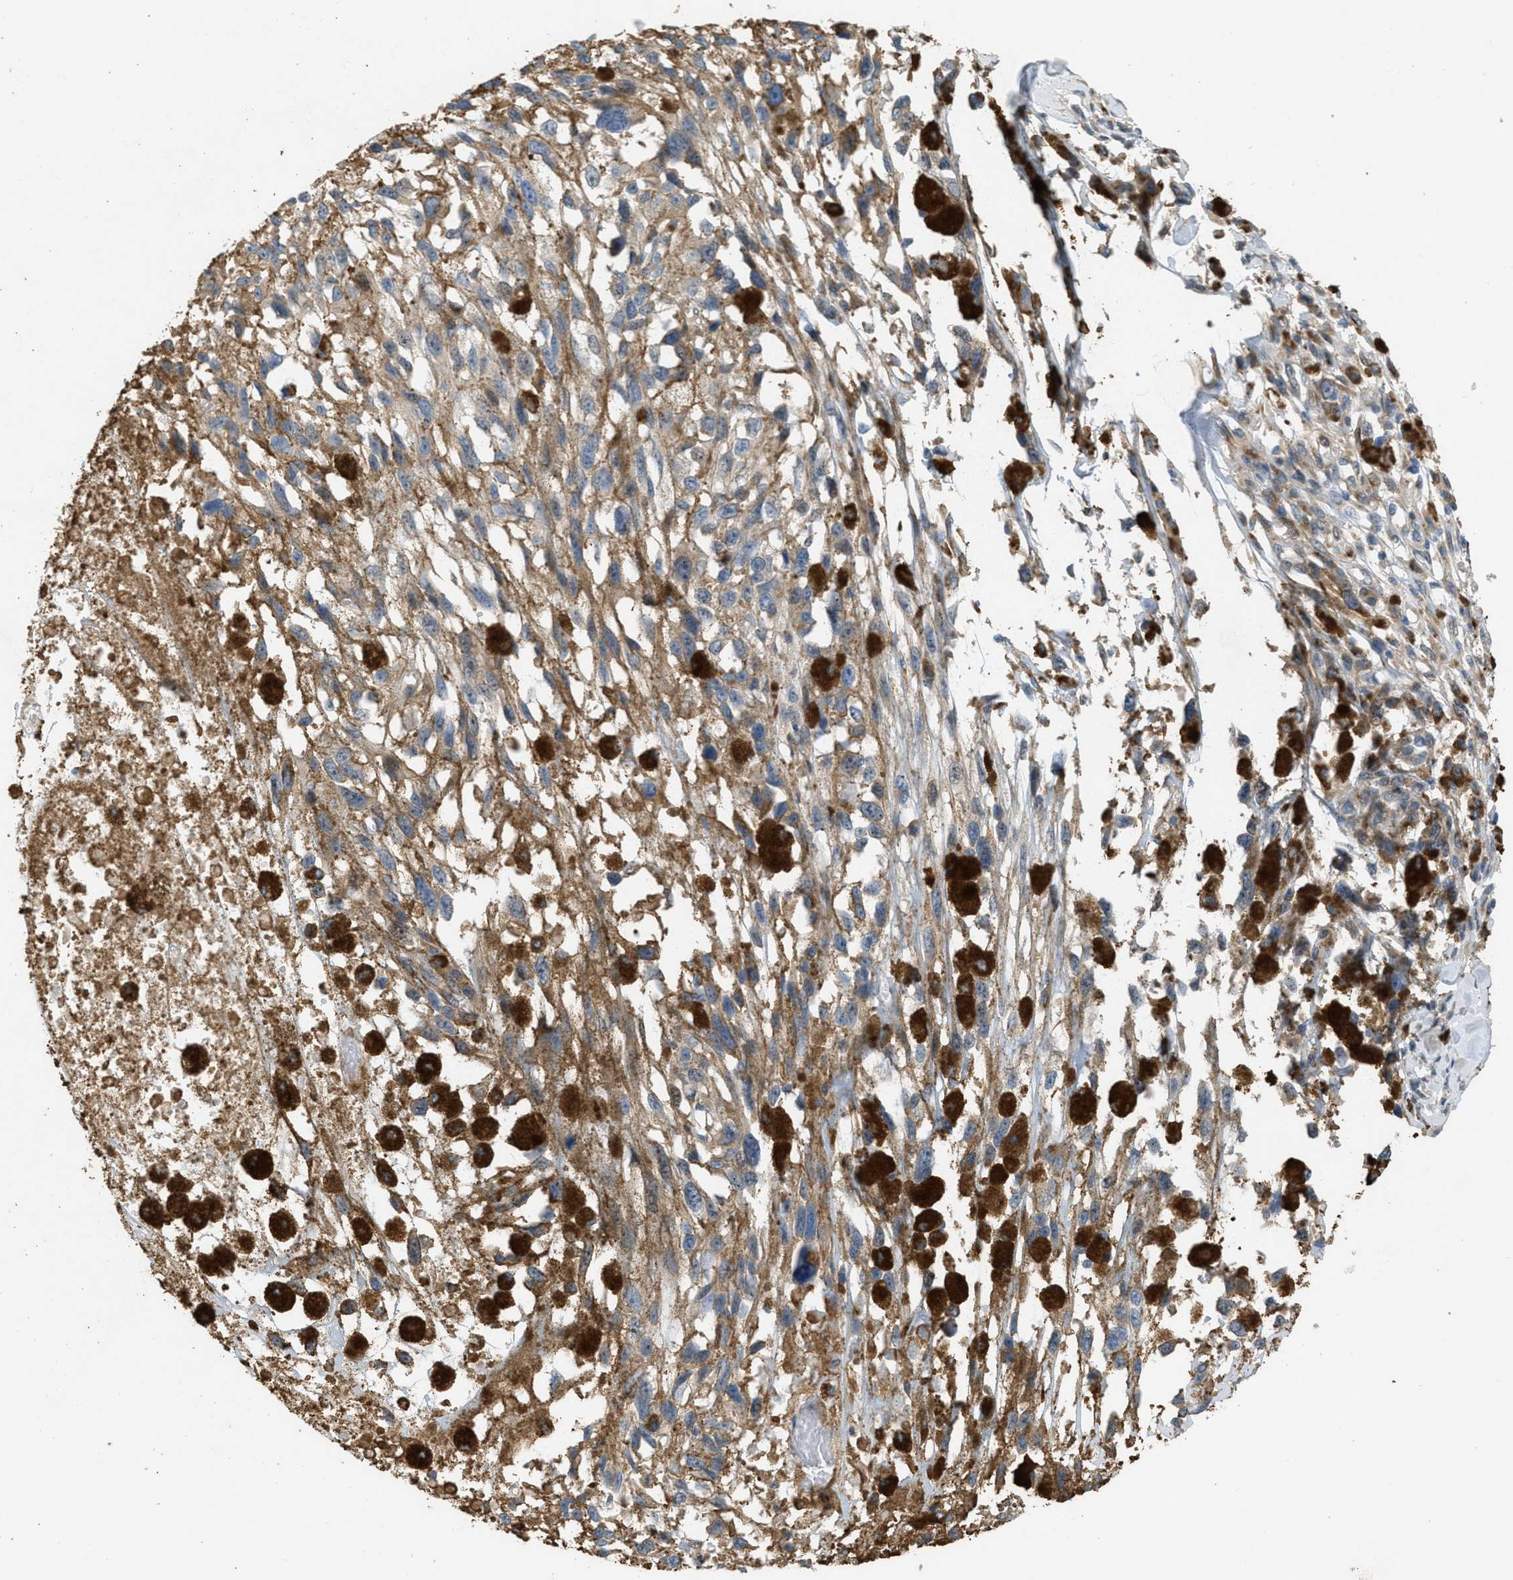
{"staining": {"intensity": "moderate", "quantity": "<25%", "location": "cytoplasmic/membranous"}, "tissue": "melanoma", "cell_type": "Tumor cells", "image_type": "cancer", "snomed": [{"axis": "morphology", "description": "Malignant melanoma, Metastatic site"}, {"axis": "topography", "description": "Lymph node"}], "caption": "This histopathology image shows IHC staining of malignant melanoma (metastatic site), with low moderate cytoplasmic/membranous staining in about <25% of tumor cells.", "gene": "ADCY5", "patient": {"sex": "male", "age": 59}}